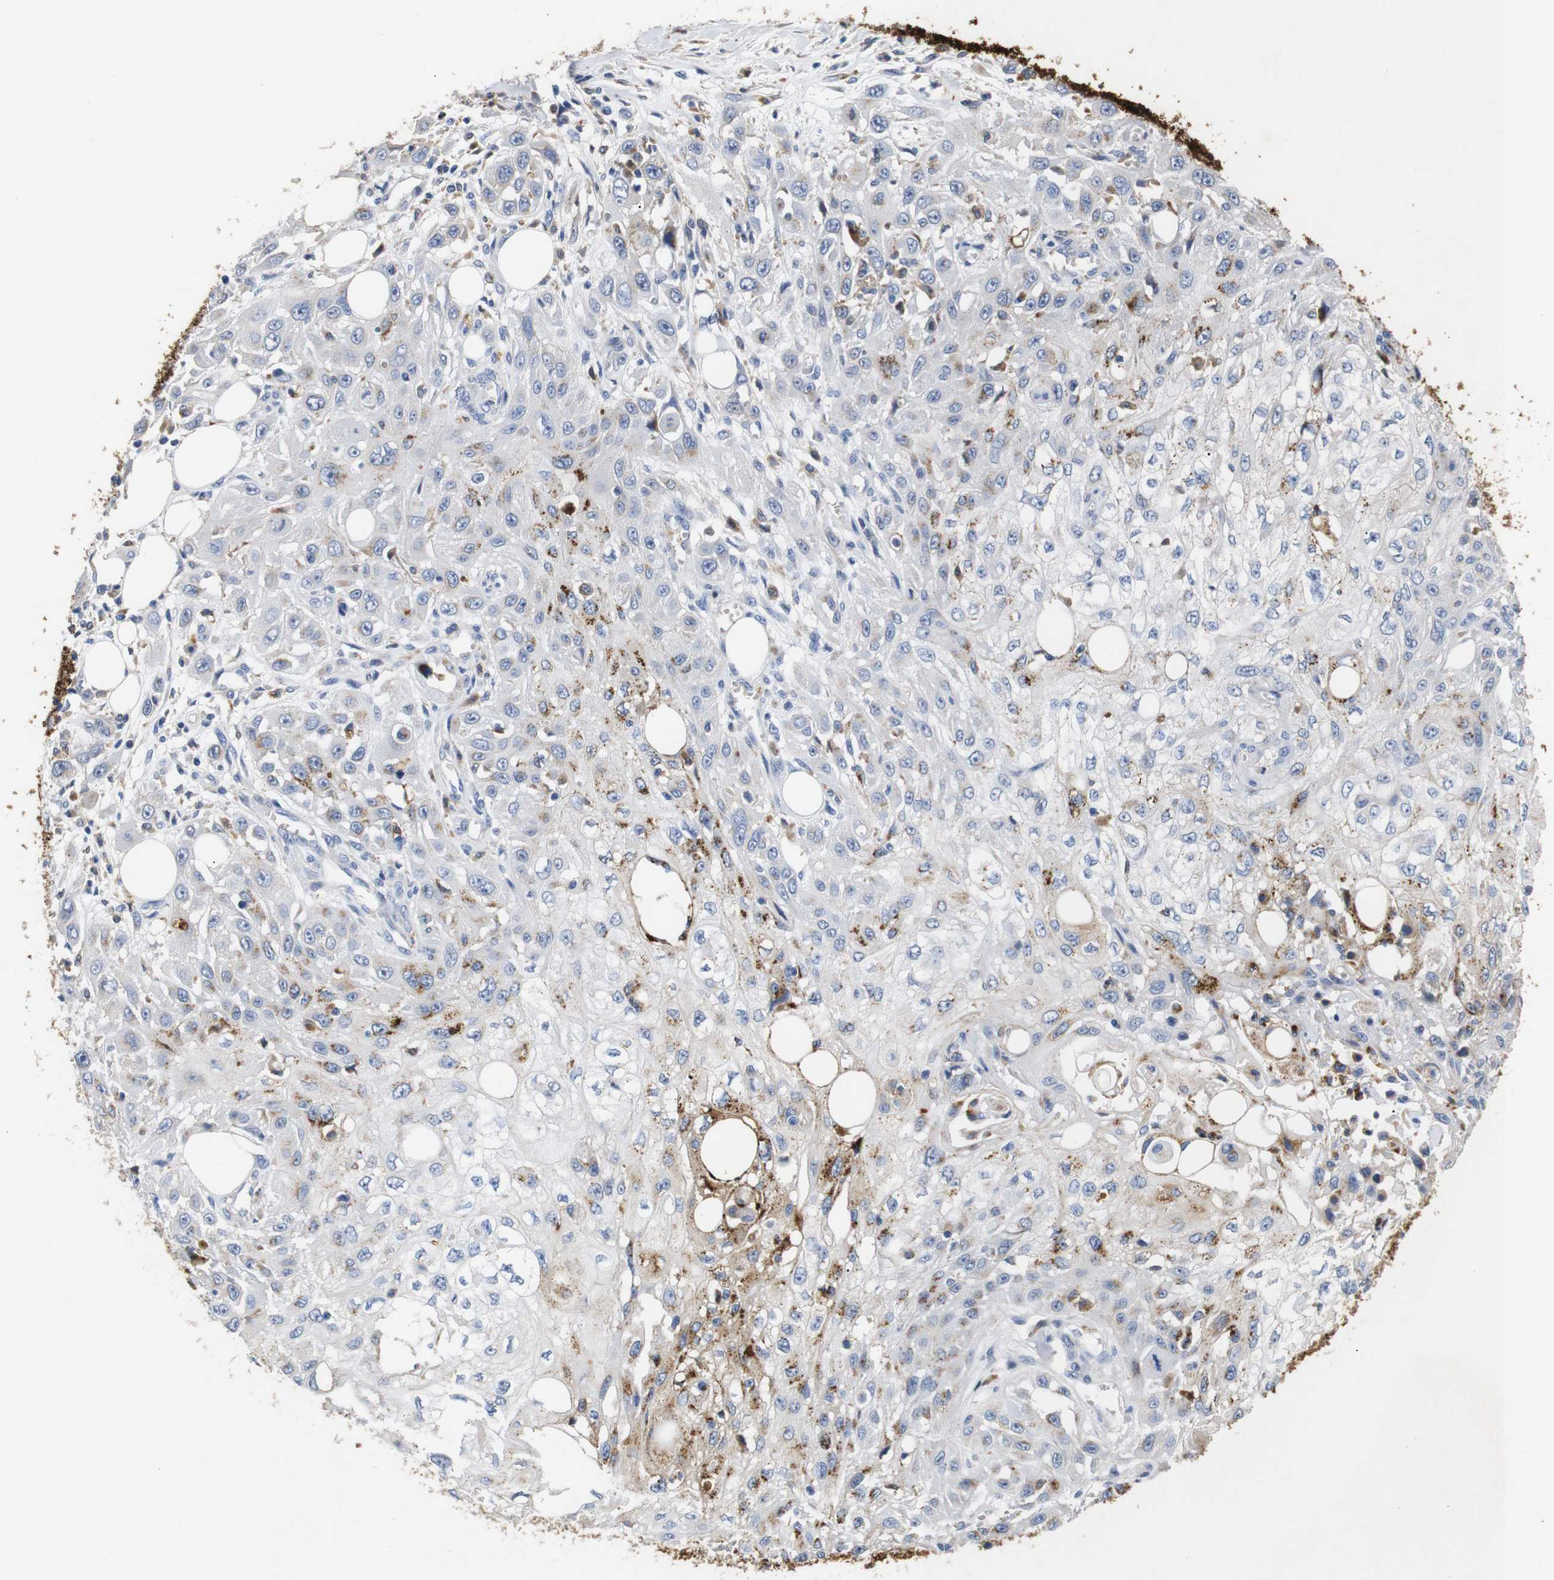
{"staining": {"intensity": "moderate", "quantity": "<25%", "location": "cytoplasmic/membranous"}, "tissue": "skin cancer", "cell_type": "Tumor cells", "image_type": "cancer", "snomed": [{"axis": "morphology", "description": "Squamous cell carcinoma, NOS"}, {"axis": "topography", "description": "Skin"}], "caption": "A low amount of moderate cytoplasmic/membranous staining is seen in approximately <25% of tumor cells in squamous cell carcinoma (skin) tissue. (Brightfield microscopy of DAB IHC at high magnification).", "gene": "SDCBP", "patient": {"sex": "male", "age": 75}}